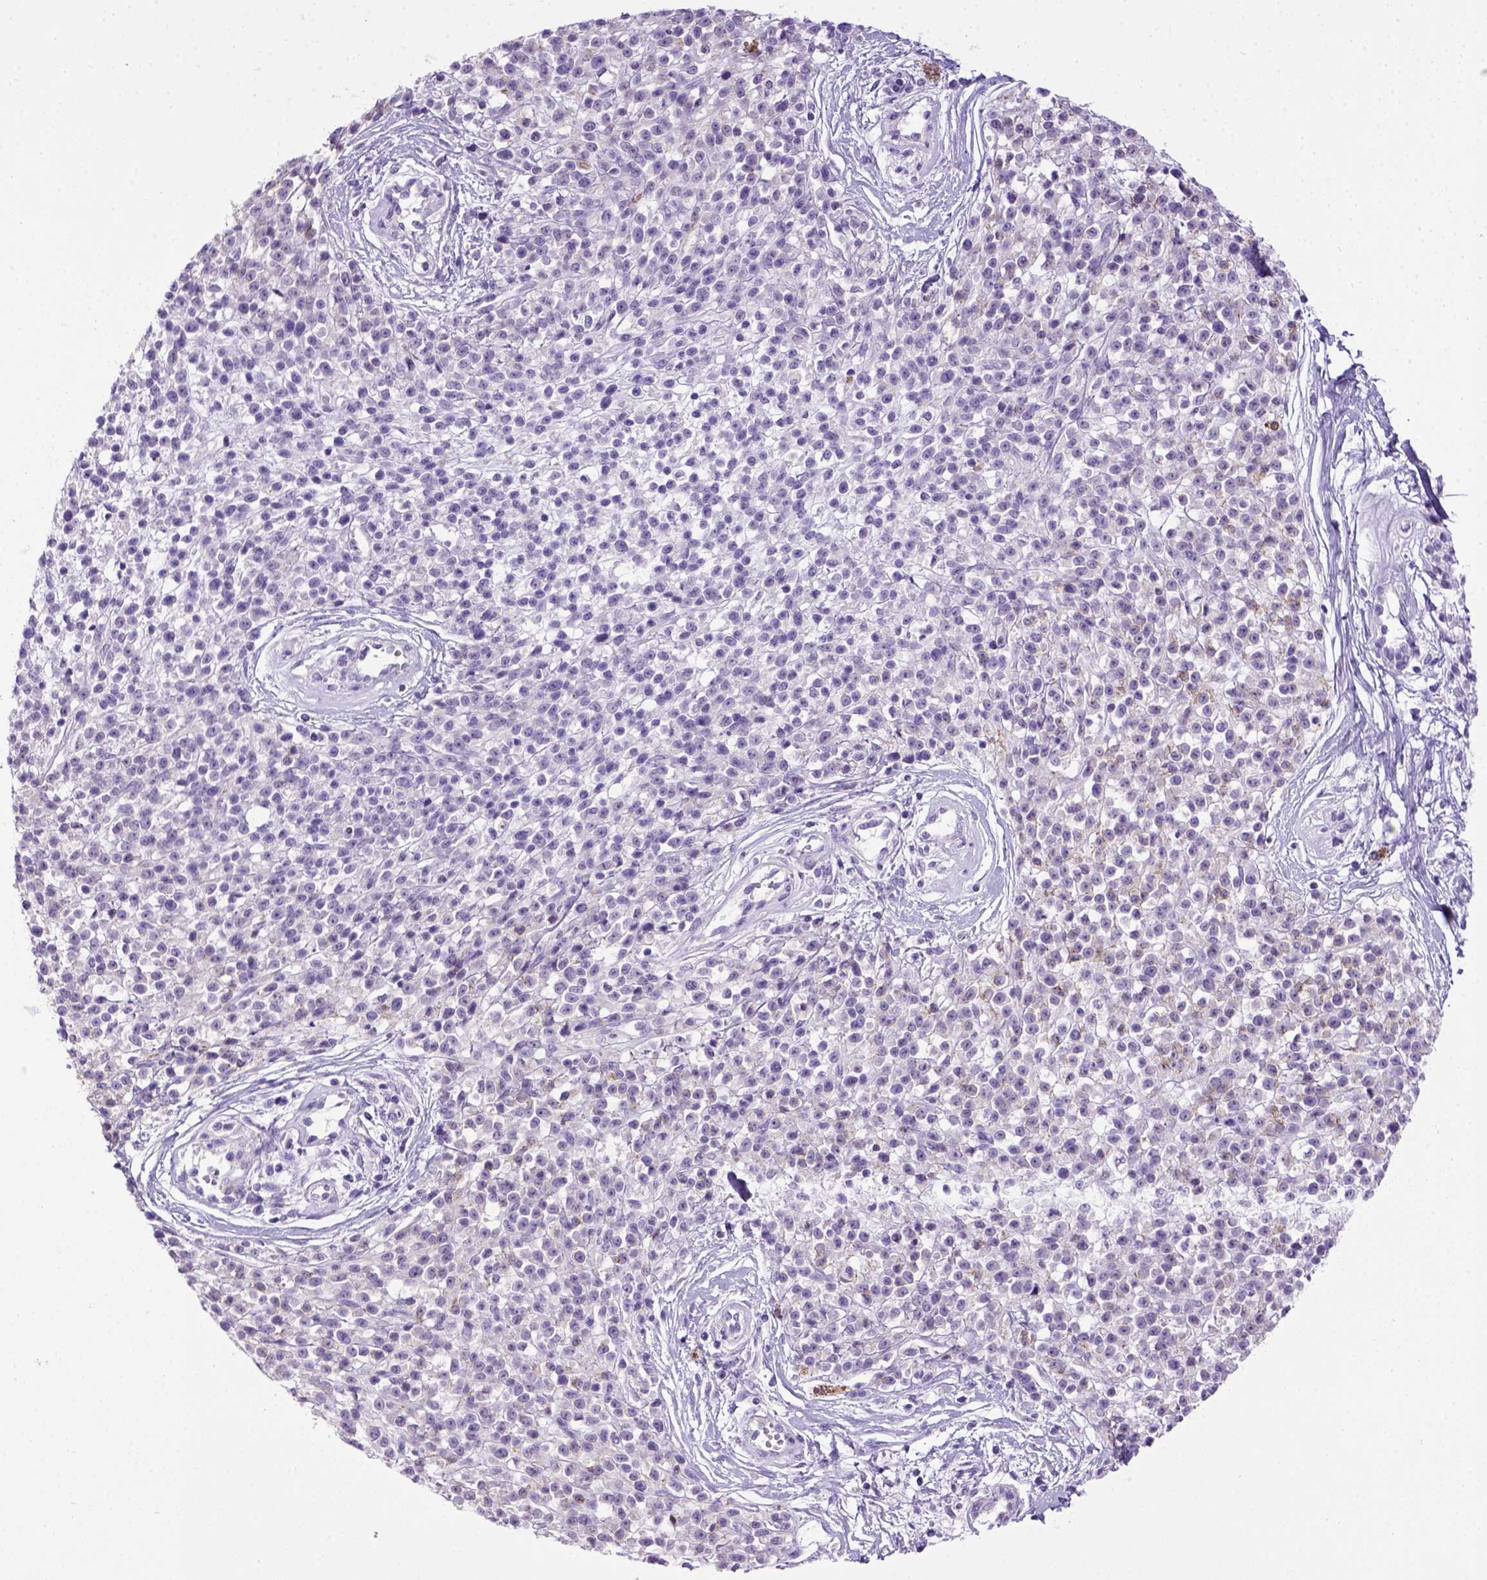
{"staining": {"intensity": "negative", "quantity": "none", "location": "none"}, "tissue": "melanoma", "cell_type": "Tumor cells", "image_type": "cancer", "snomed": [{"axis": "morphology", "description": "Malignant melanoma, NOS"}, {"axis": "topography", "description": "Skin"}, {"axis": "topography", "description": "Skin of trunk"}], "caption": "An image of melanoma stained for a protein displays no brown staining in tumor cells.", "gene": "CDH1", "patient": {"sex": "male", "age": 74}}